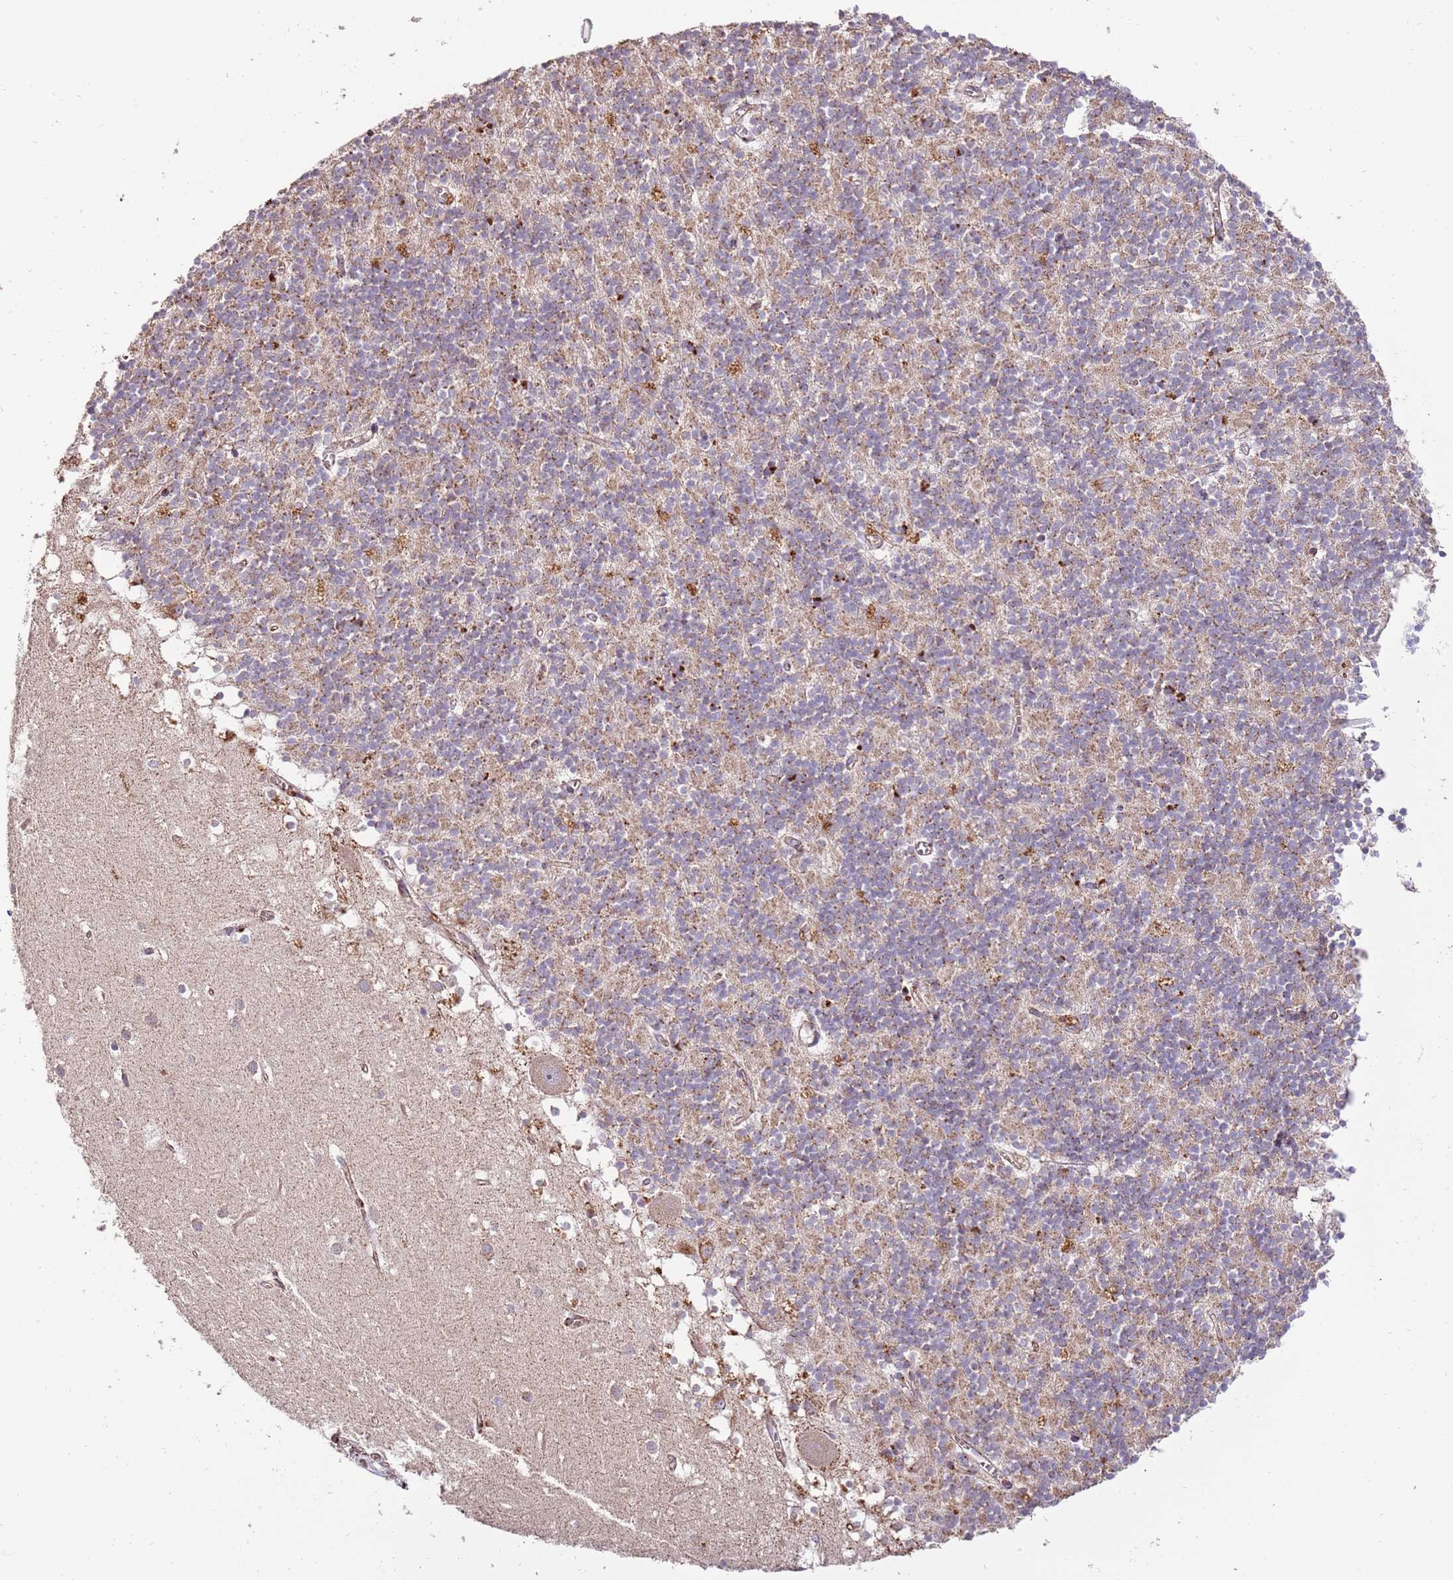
{"staining": {"intensity": "weak", "quantity": "25%-75%", "location": "cytoplasmic/membranous"}, "tissue": "cerebellum", "cell_type": "Cells in granular layer", "image_type": "normal", "snomed": [{"axis": "morphology", "description": "Normal tissue, NOS"}, {"axis": "topography", "description": "Cerebellum"}], "caption": "Human cerebellum stained with a brown dye displays weak cytoplasmic/membranous positive staining in approximately 25%-75% of cells in granular layer.", "gene": "DOCK6", "patient": {"sex": "male", "age": 54}}